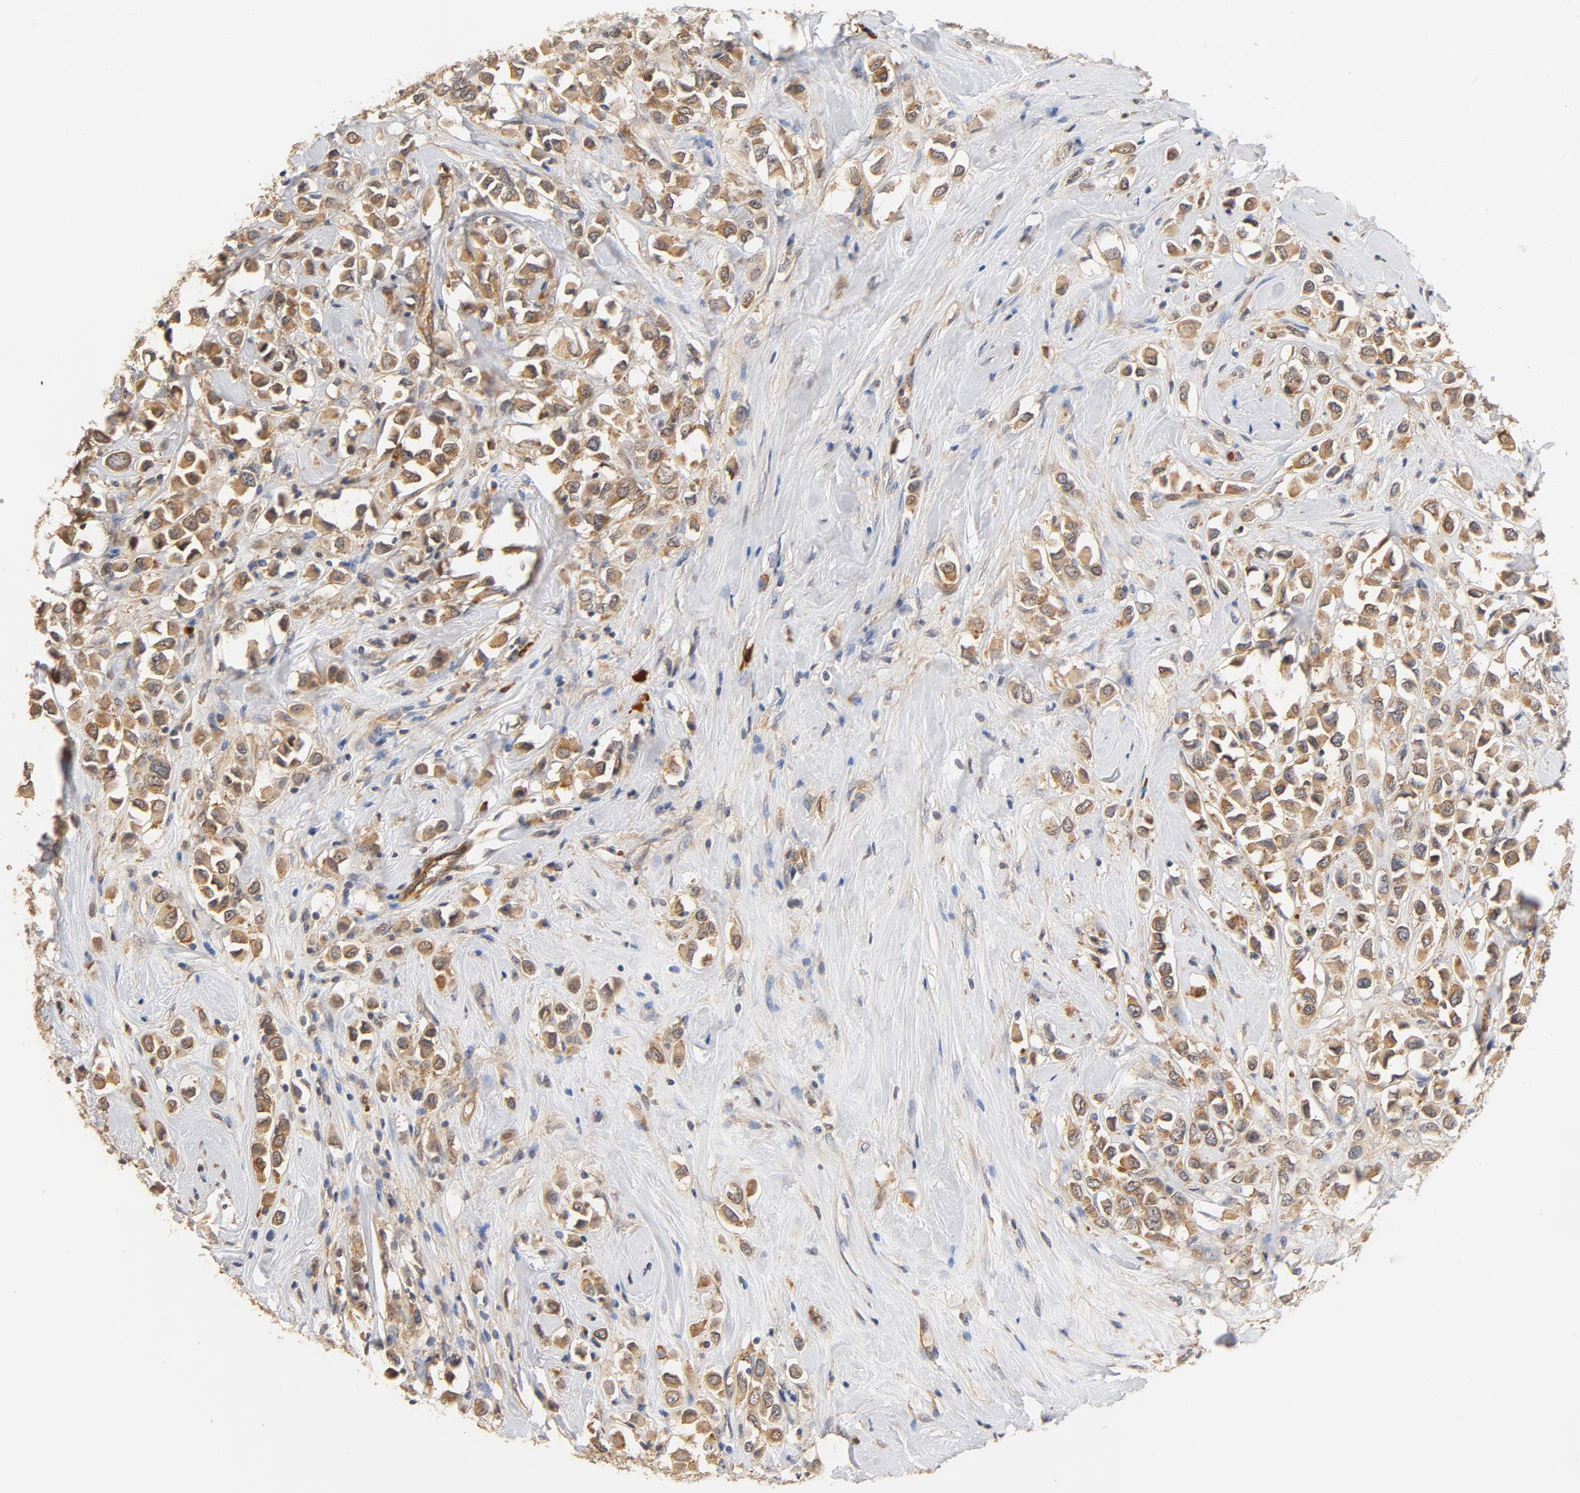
{"staining": {"intensity": "moderate", "quantity": ">75%", "location": "cytoplasmic/membranous"}, "tissue": "breast cancer", "cell_type": "Tumor cells", "image_type": "cancer", "snomed": [{"axis": "morphology", "description": "Duct carcinoma"}, {"axis": "topography", "description": "Breast"}], "caption": "There is medium levels of moderate cytoplasmic/membranous staining in tumor cells of breast cancer, as demonstrated by immunohistochemical staining (brown color).", "gene": "UBE2J1", "patient": {"sex": "female", "age": 61}}